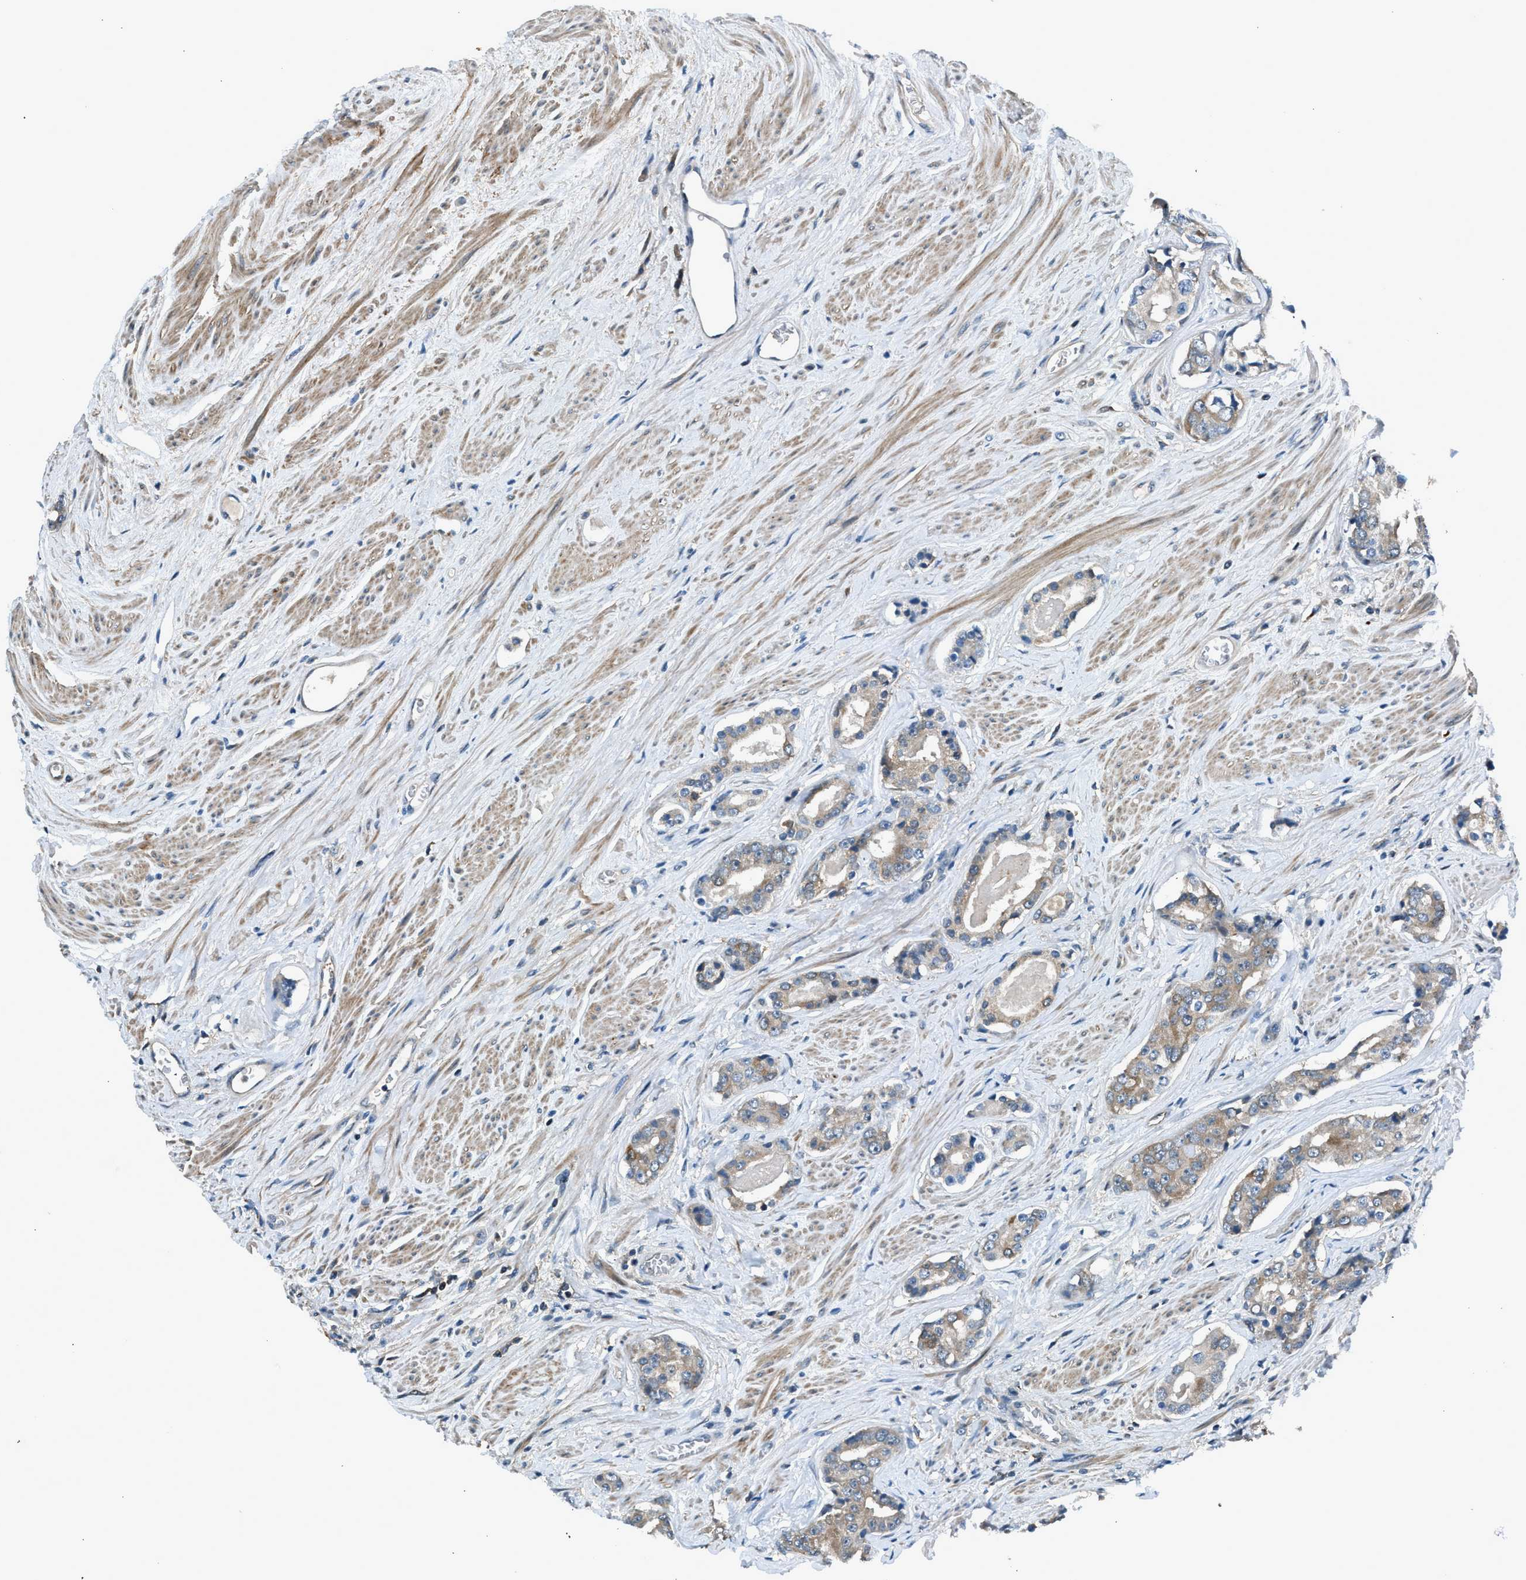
{"staining": {"intensity": "moderate", "quantity": ">75%", "location": "cytoplasmic/membranous"}, "tissue": "prostate cancer", "cell_type": "Tumor cells", "image_type": "cancer", "snomed": [{"axis": "morphology", "description": "Adenocarcinoma, High grade"}, {"axis": "topography", "description": "Prostate"}], "caption": "Prostate high-grade adenocarcinoma tissue demonstrates moderate cytoplasmic/membranous positivity in approximately >75% of tumor cells", "gene": "LMLN", "patient": {"sex": "male", "age": 71}}